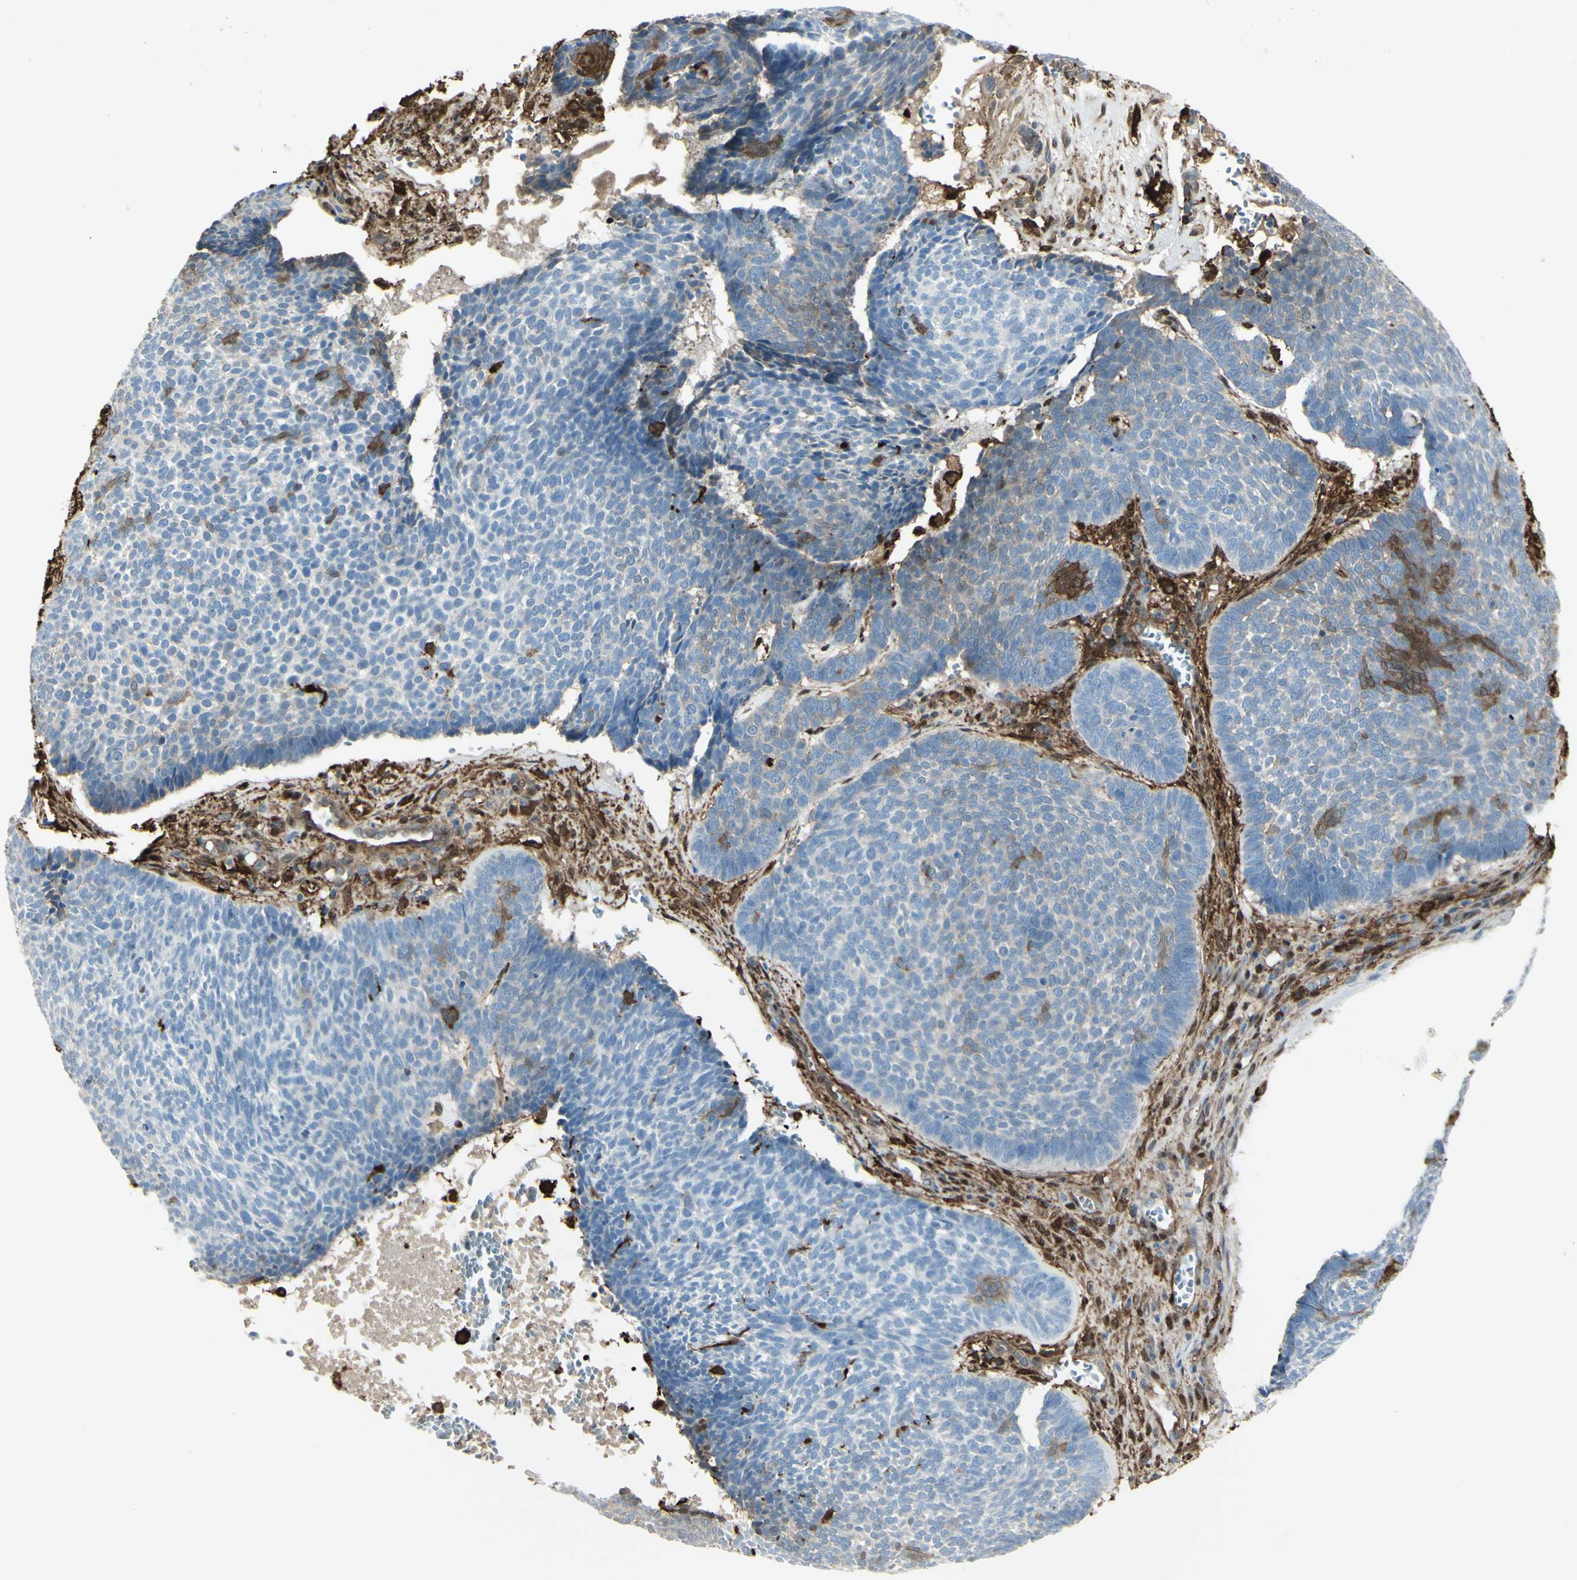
{"staining": {"intensity": "negative", "quantity": "none", "location": "none"}, "tissue": "skin cancer", "cell_type": "Tumor cells", "image_type": "cancer", "snomed": [{"axis": "morphology", "description": "Basal cell carcinoma"}, {"axis": "topography", "description": "Skin"}], "caption": "Skin basal cell carcinoma was stained to show a protein in brown. There is no significant expression in tumor cells.", "gene": "GSN", "patient": {"sex": "male", "age": 84}}